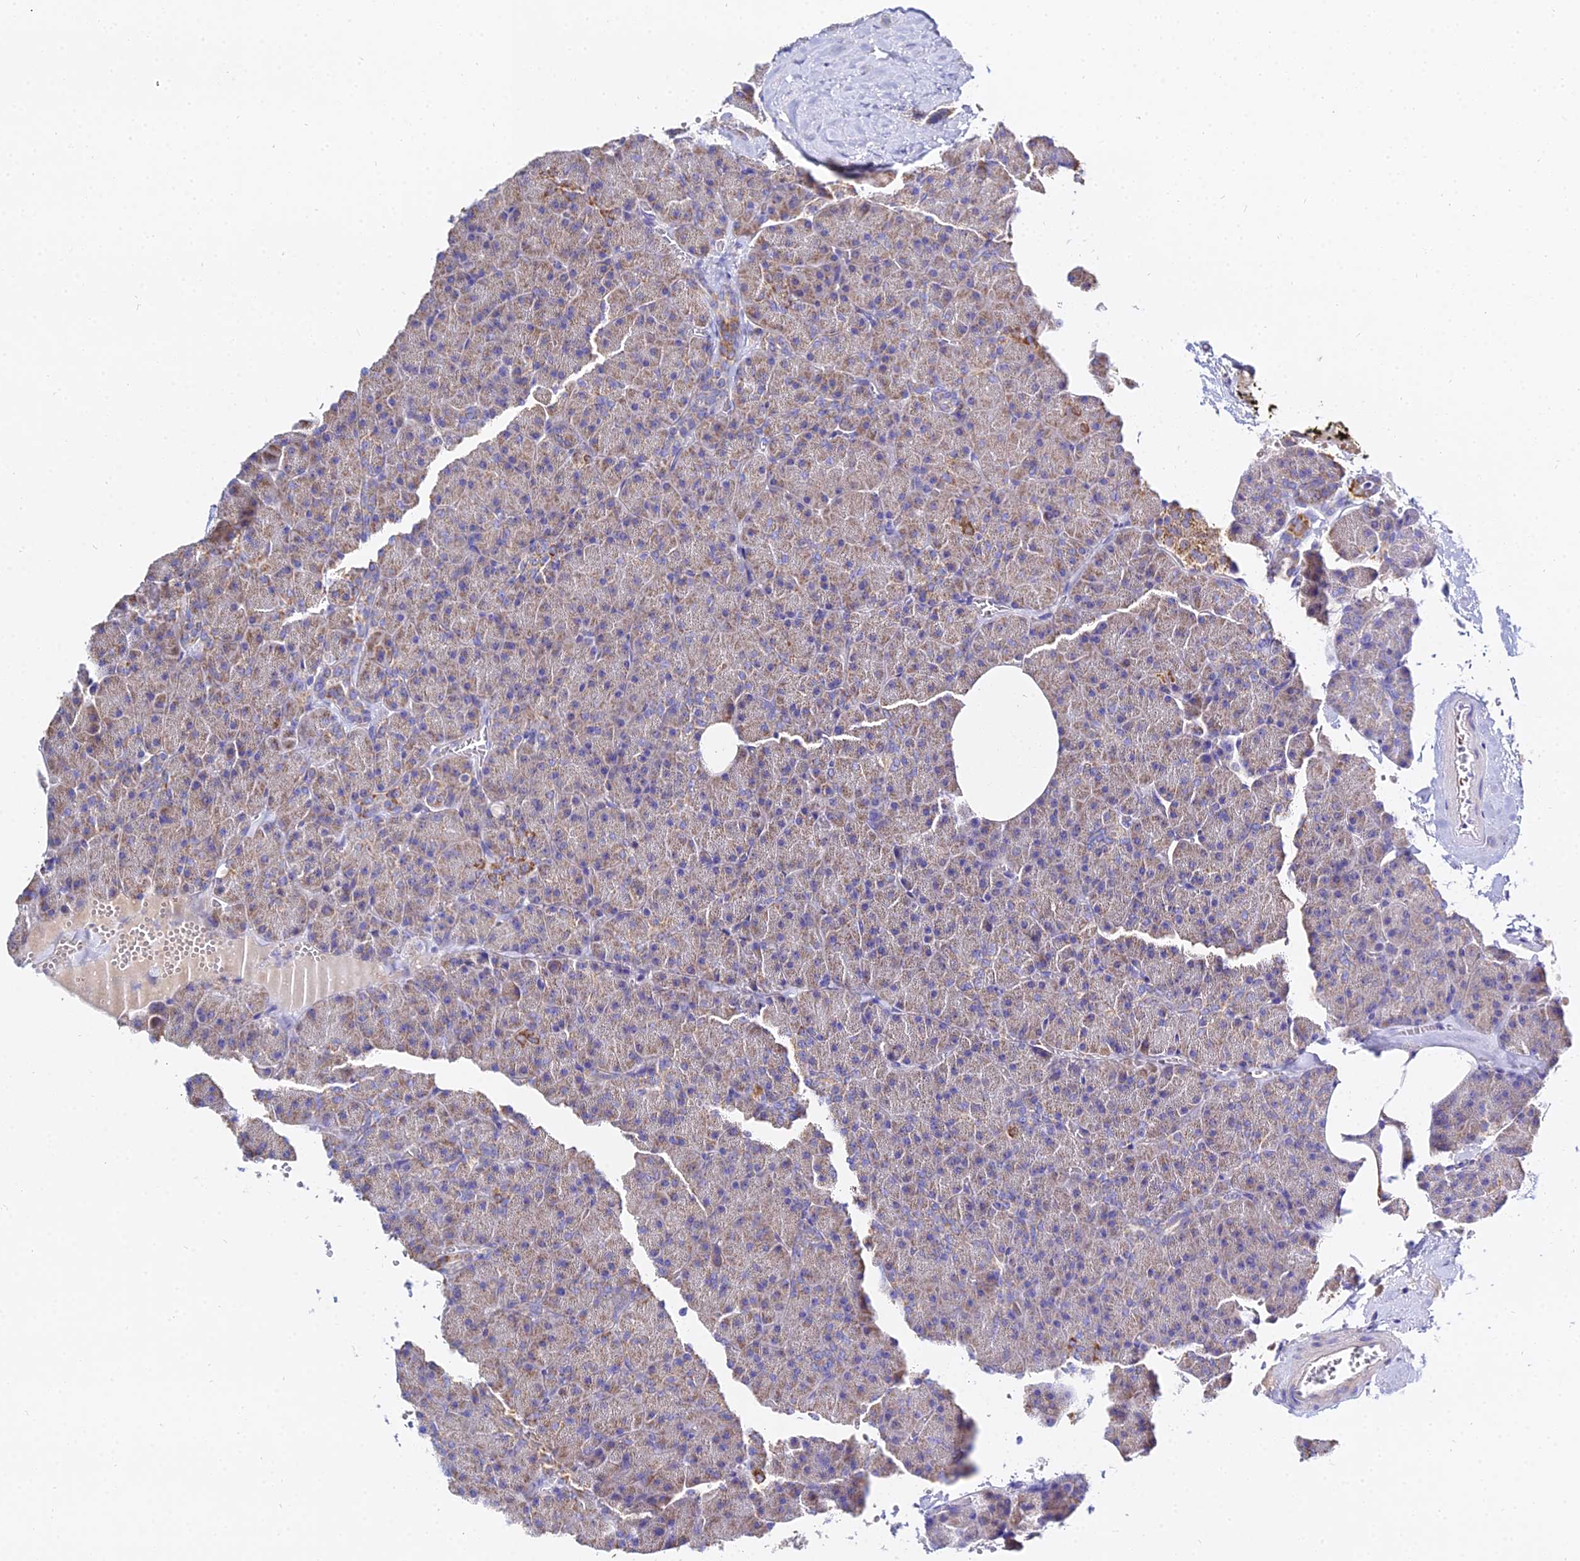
{"staining": {"intensity": "weak", "quantity": ">75%", "location": "cytoplasmic/membranous"}, "tissue": "pancreas", "cell_type": "Exocrine glandular cells", "image_type": "normal", "snomed": [{"axis": "morphology", "description": "Normal tissue, NOS"}, {"axis": "morphology", "description": "Carcinoid, malignant, NOS"}, {"axis": "topography", "description": "Pancreas"}], "caption": "Immunohistochemical staining of unremarkable human pancreas exhibits weak cytoplasmic/membranous protein positivity in approximately >75% of exocrine glandular cells.", "gene": "TYW5", "patient": {"sex": "female", "age": 35}}